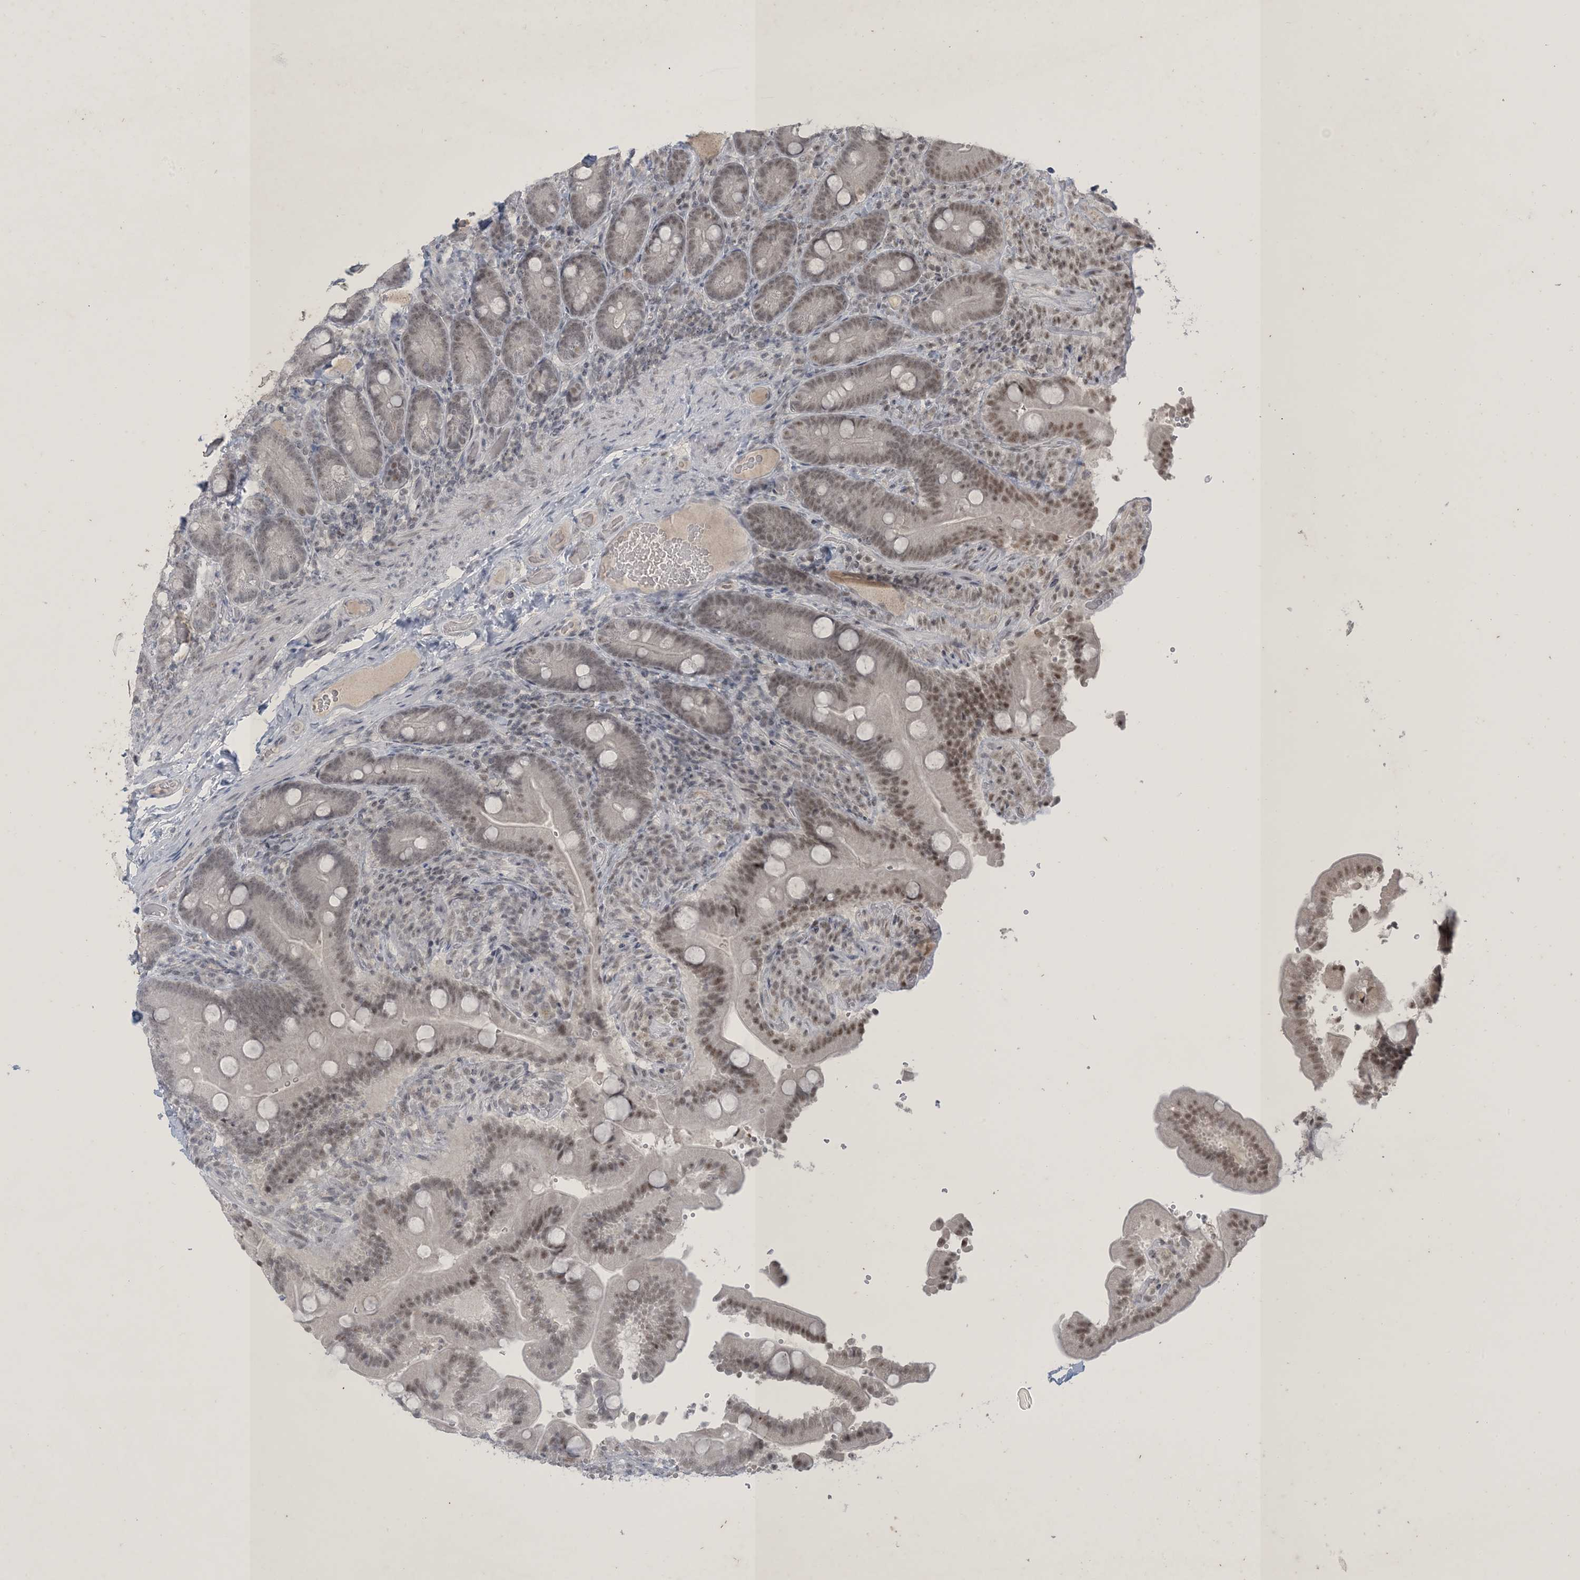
{"staining": {"intensity": "weak", "quantity": "25%-75%", "location": "nuclear"}, "tissue": "duodenum", "cell_type": "Glandular cells", "image_type": "normal", "snomed": [{"axis": "morphology", "description": "Normal tissue, NOS"}, {"axis": "topography", "description": "Duodenum"}], "caption": "Immunohistochemistry histopathology image of unremarkable duodenum: duodenum stained using IHC shows low levels of weak protein expression localized specifically in the nuclear of glandular cells, appearing as a nuclear brown color.", "gene": "ZNF674", "patient": {"sex": "female", "age": 62}}